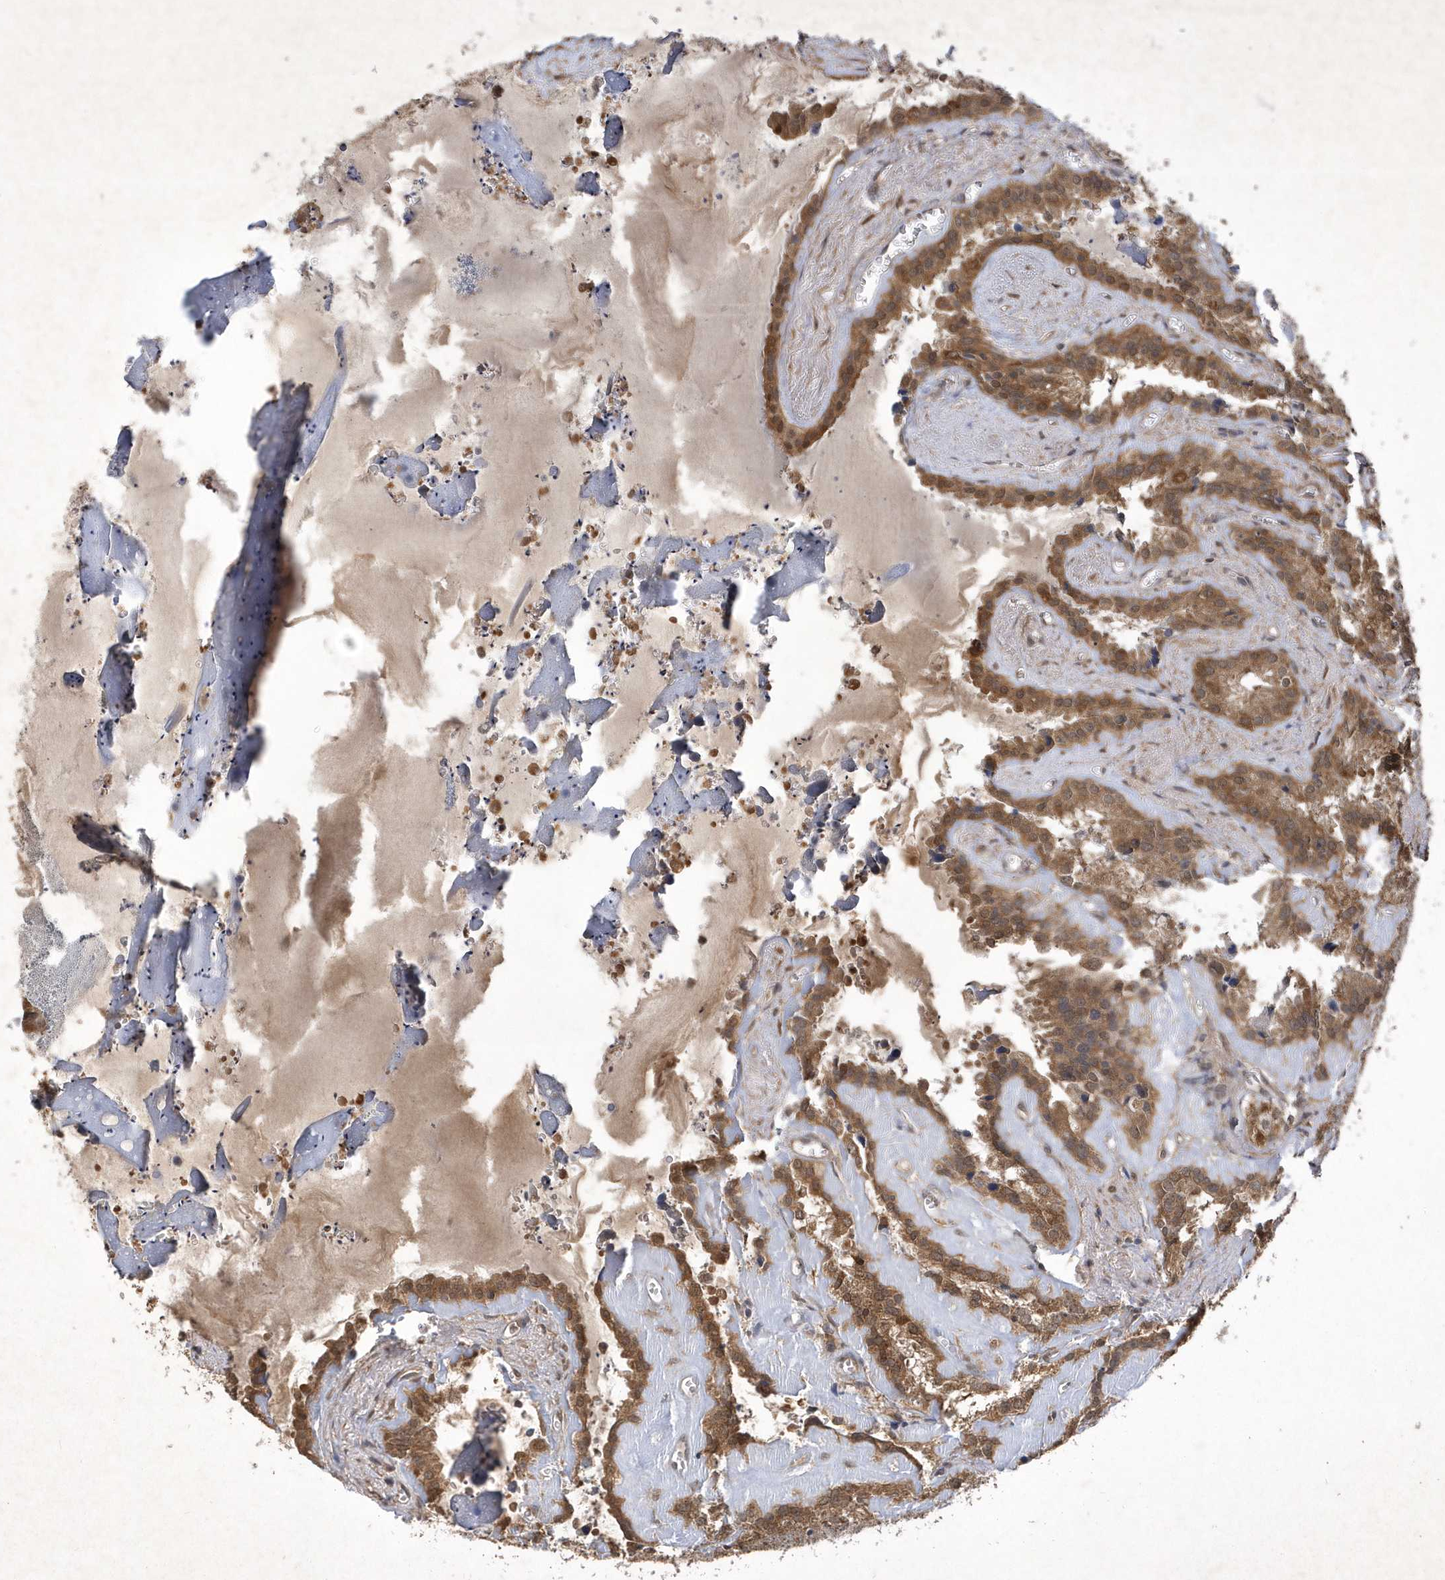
{"staining": {"intensity": "moderate", "quantity": ">75%", "location": "cytoplasmic/membranous"}, "tissue": "seminal vesicle", "cell_type": "Glandular cells", "image_type": "normal", "snomed": [{"axis": "morphology", "description": "Normal tissue, NOS"}, {"axis": "topography", "description": "Prostate"}, {"axis": "topography", "description": "Seminal veicle"}], "caption": "Immunohistochemical staining of normal seminal vesicle demonstrates >75% levels of moderate cytoplasmic/membranous protein expression in about >75% of glandular cells.", "gene": "AKR7A2", "patient": {"sex": "male", "age": 59}}